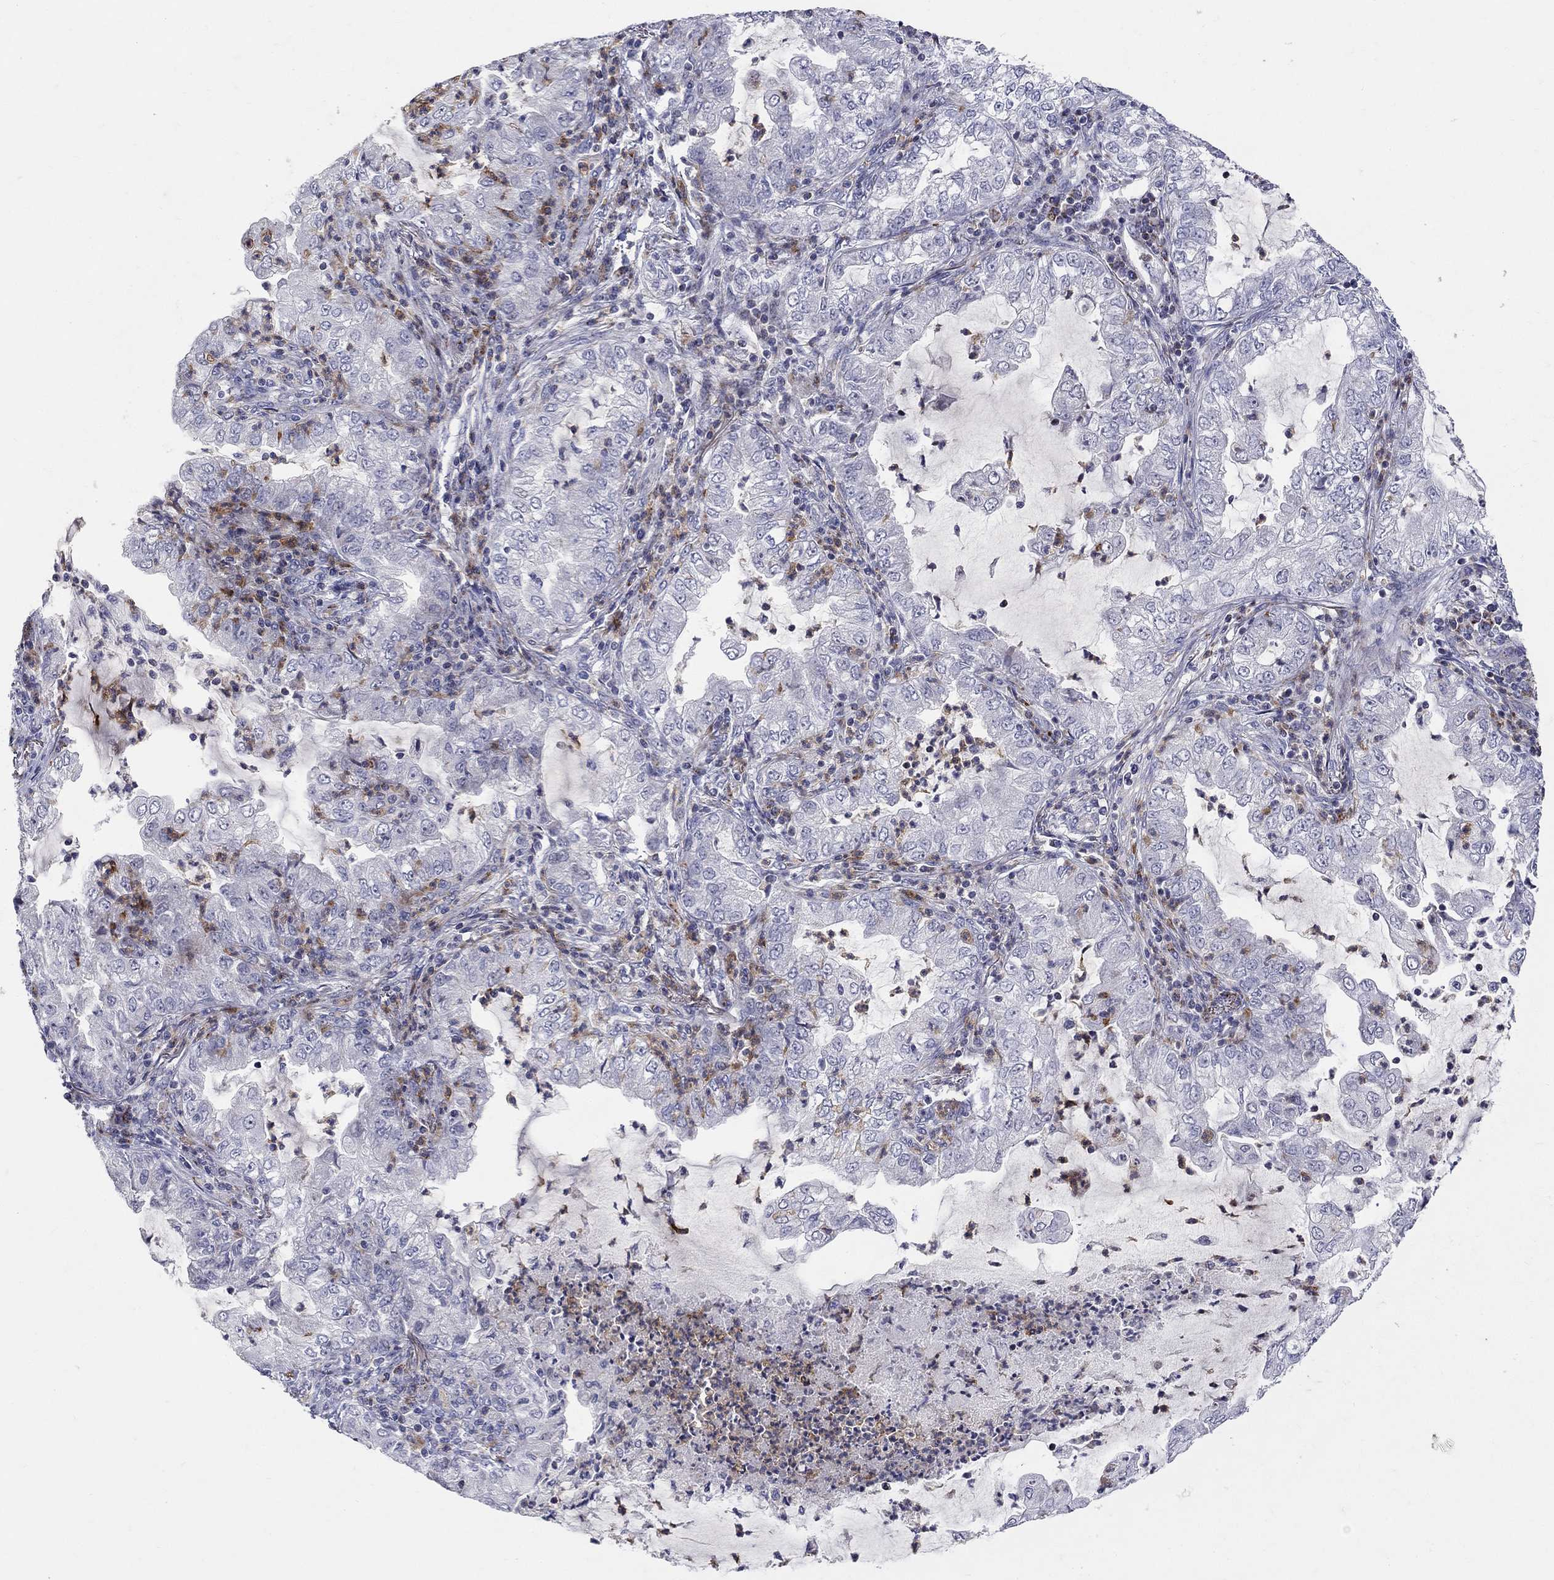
{"staining": {"intensity": "negative", "quantity": "none", "location": "none"}, "tissue": "lung cancer", "cell_type": "Tumor cells", "image_type": "cancer", "snomed": [{"axis": "morphology", "description": "Adenocarcinoma, NOS"}, {"axis": "topography", "description": "Lung"}], "caption": "Immunohistochemistry (IHC) histopathology image of neoplastic tissue: lung adenocarcinoma stained with DAB (3,3'-diaminobenzidine) demonstrates no significant protein expression in tumor cells. Nuclei are stained in blue.", "gene": "HMX2", "patient": {"sex": "female", "age": 73}}